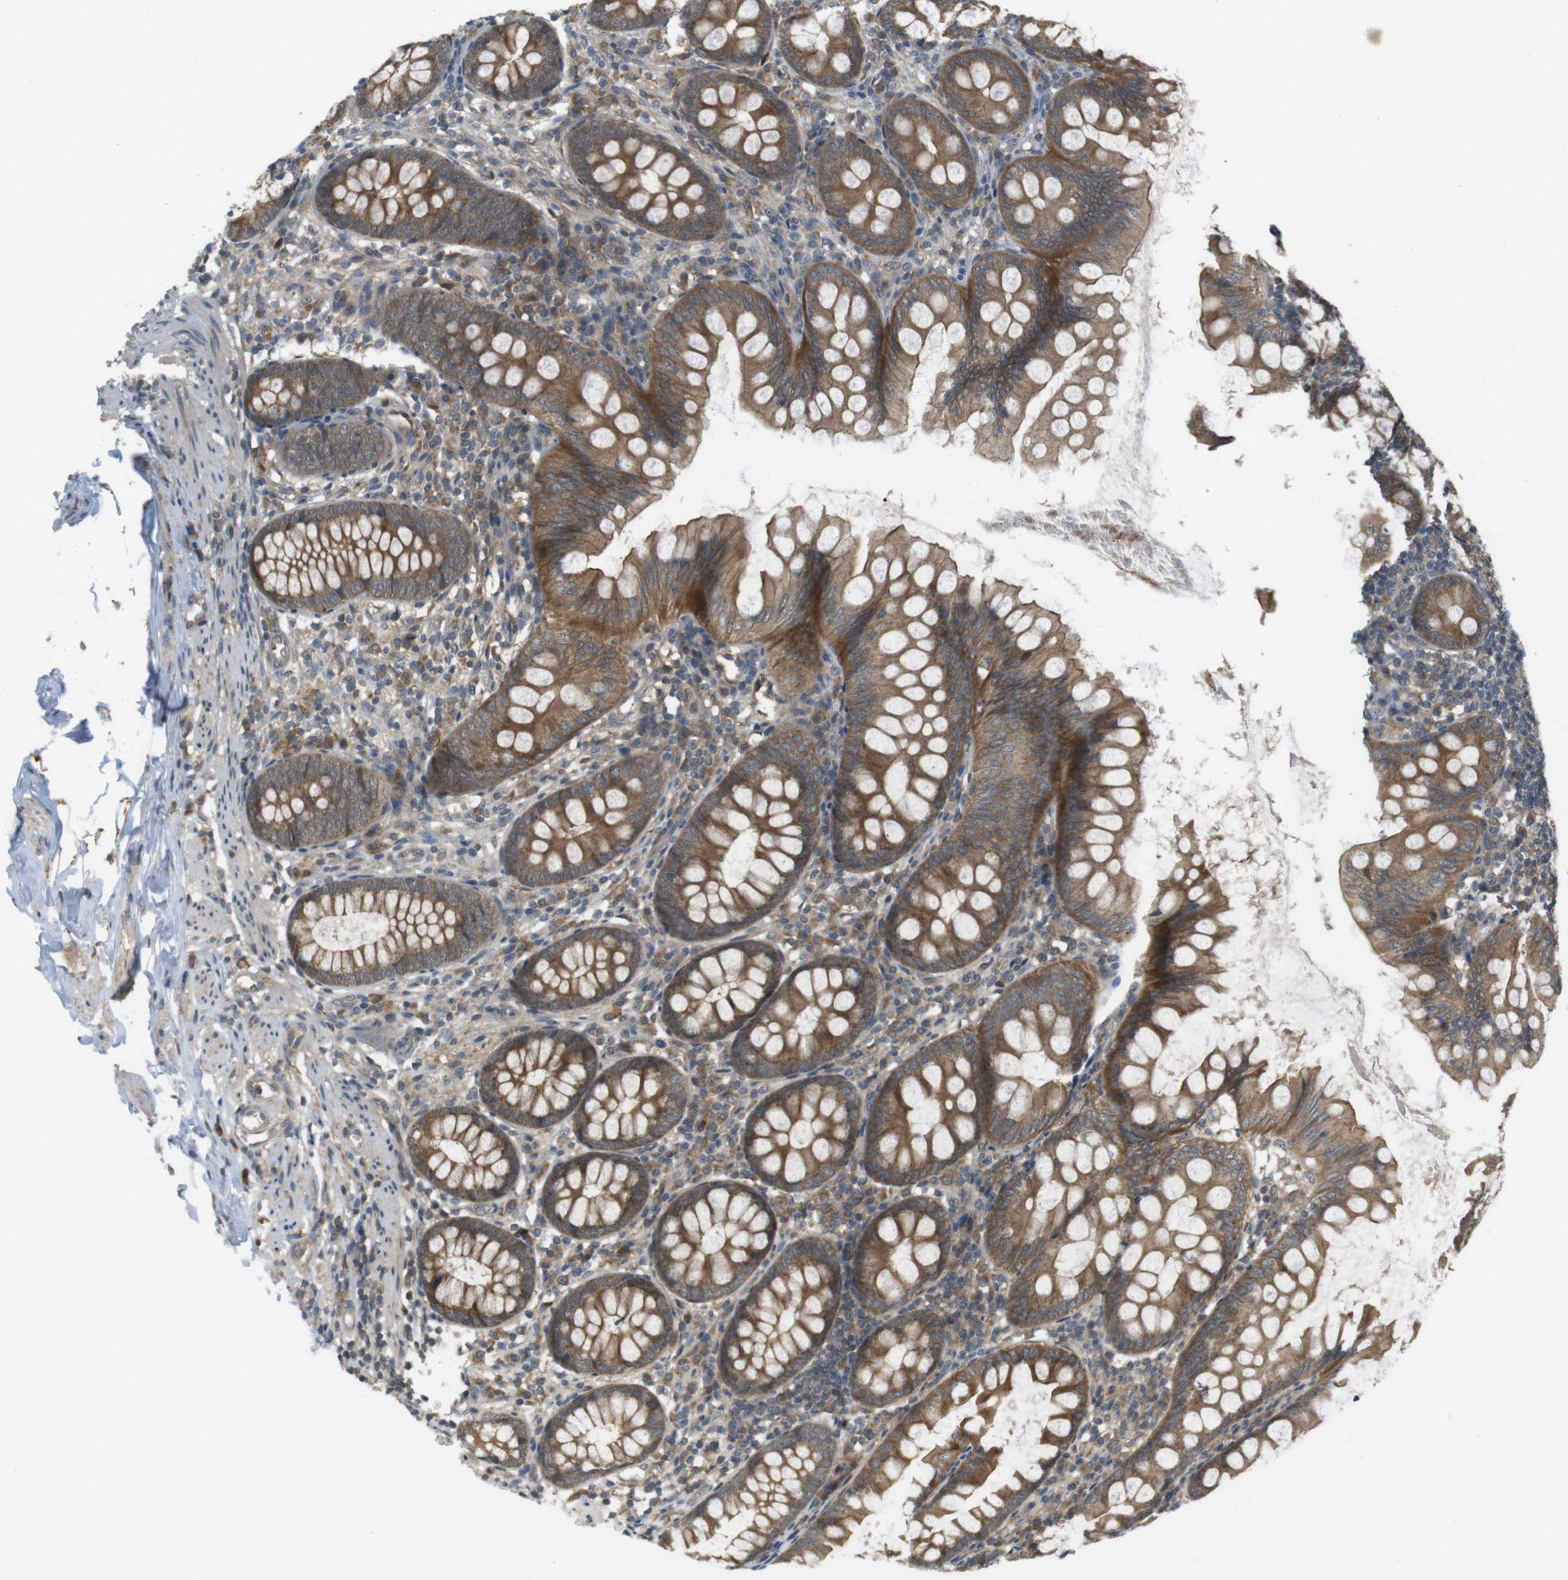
{"staining": {"intensity": "moderate", "quantity": ">75%", "location": "cytoplasmic/membranous"}, "tissue": "appendix", "cell_type": "Glandular cells", "image_type": "normal", "snomed": [{"axis": "morphology", "description": "Normal tissue, NOS"}, {"axis": "topography", "description": "Appendix"}], "caption": "Normal appendix exhibits moderate cytoplasmic/membranous staining in about >75% of glandular cells Nuclei are stained in blue..", "gene": "RNF130", "patient": {"sex": "female", "age": 77}}